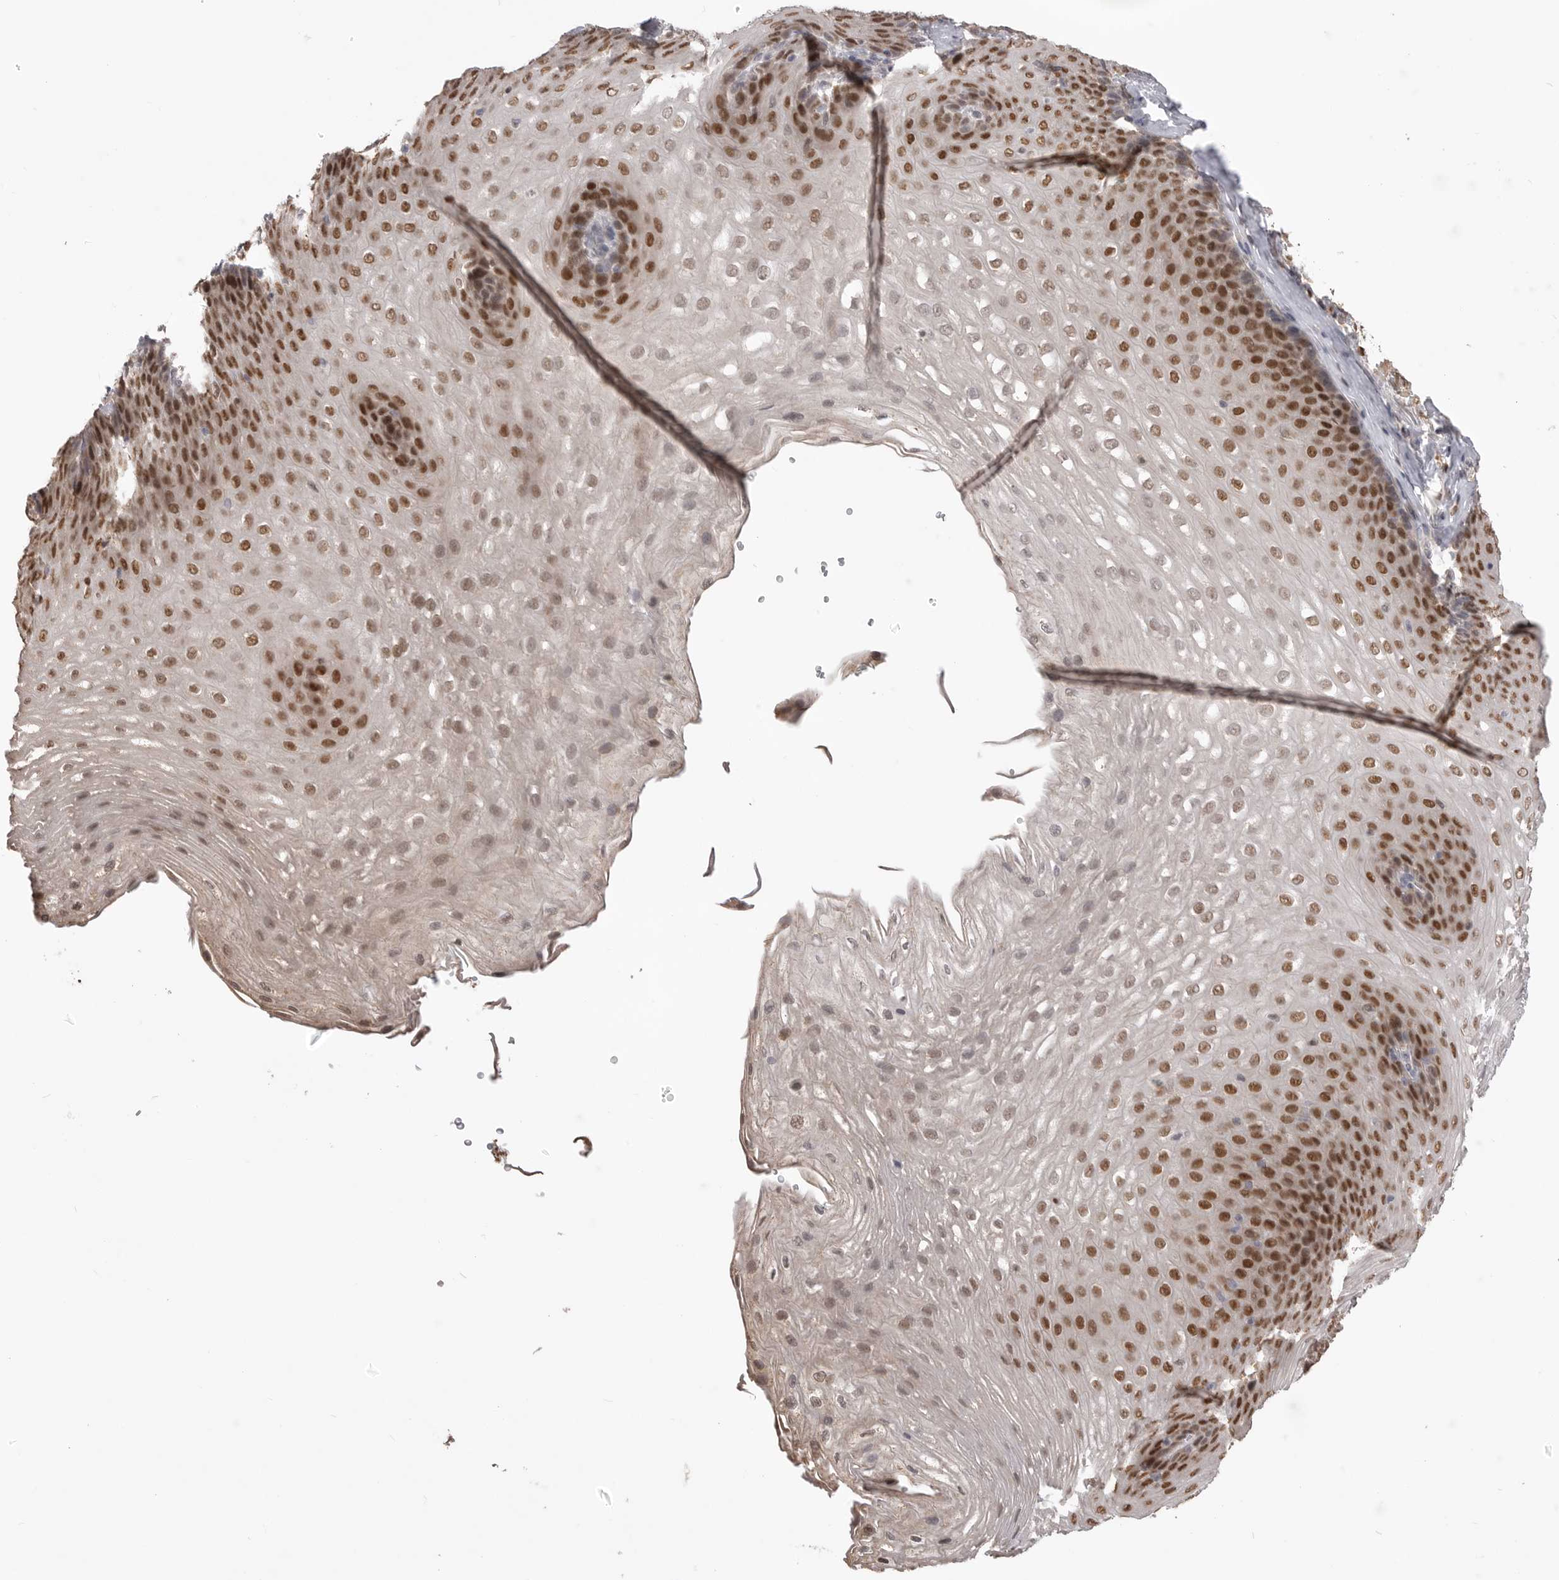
{"staining": {"intensity": "strong", "quantity": ">75%", "location": "nuclear"}, "tissue": "esophagus", "cell_type": "Squamous epithelial cells", "image_type": "normal", "snomed": [{"axis": "morphology", "description": "Normal tissue, NOS"}, {"axis": "topography", "description": "Esophagus"}], "caption": "Immunohistochemical staining of benign esophagus shows >75% levels of strong nuclear protein staining in approximately >75% of squamous epithelial cells.", "gene": "SMARCC1", "patient": {"sex": "female", "age": 66}}